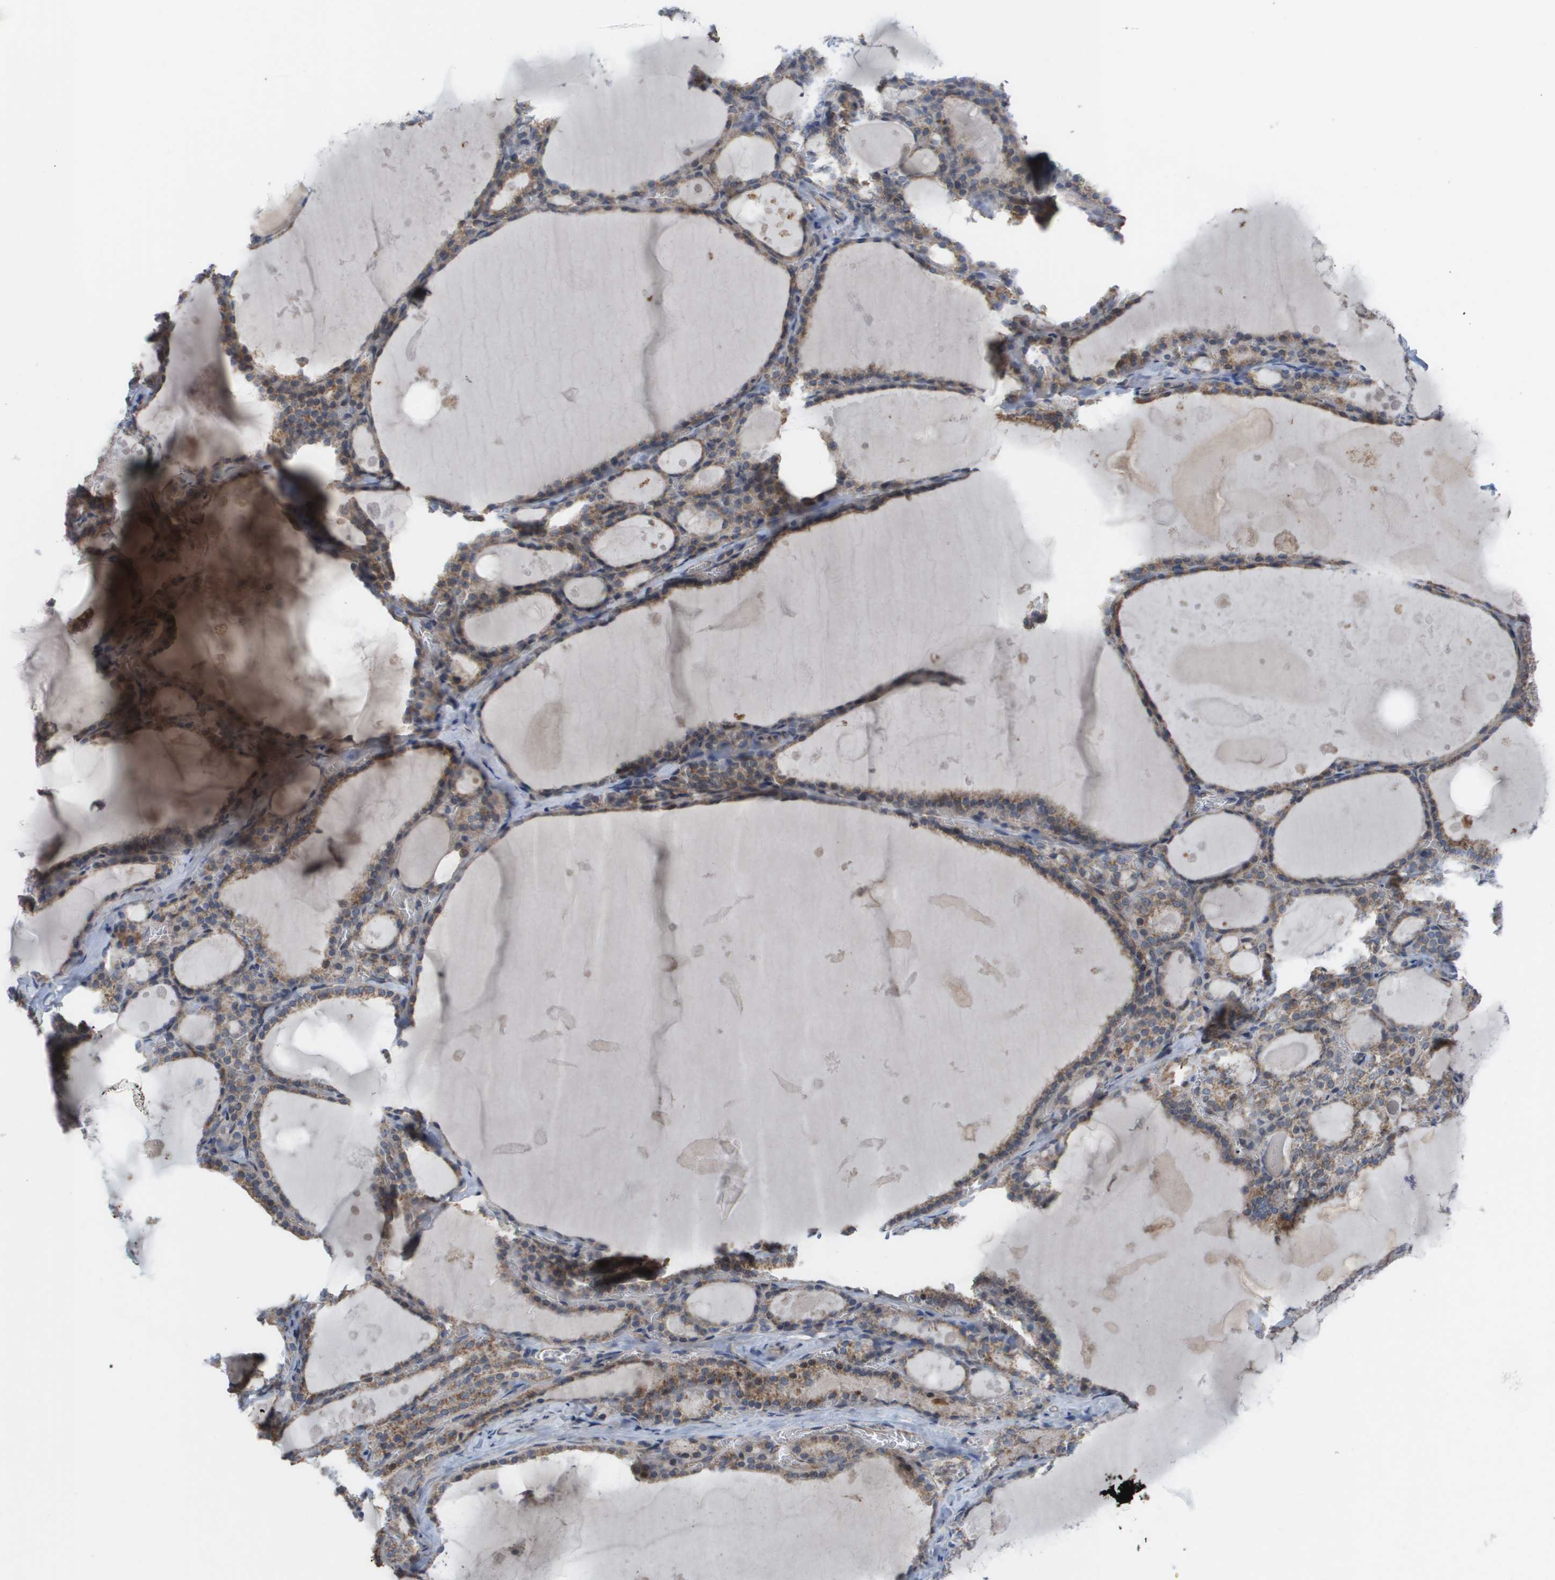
{"staining": {"intensity": "moderate", "quantity": "25%-75%", "location": "cytoplasmic/membranous"}, "tissue": "thyroid gland", "cell_type": "Glandular cells", "image_type": "normal", "snomed": [{"axis": "morphology", "description": "Normal tissue, NOS"}, {"axis": "topography", "description": "Thyroid gland"}], "caption": "Immunohistochemical staining of benign human thyroid gland reveals medium levels of moderate cytoplasmic/membranous positivity in approximately 25%-75% of glandular cells. (DAB (3,3'-diaminobenzidine) = brown stain, brightfield microscopy at high magnification).", "gene": "MTARC2", "patient": {"sex": "male", "age": 56}}